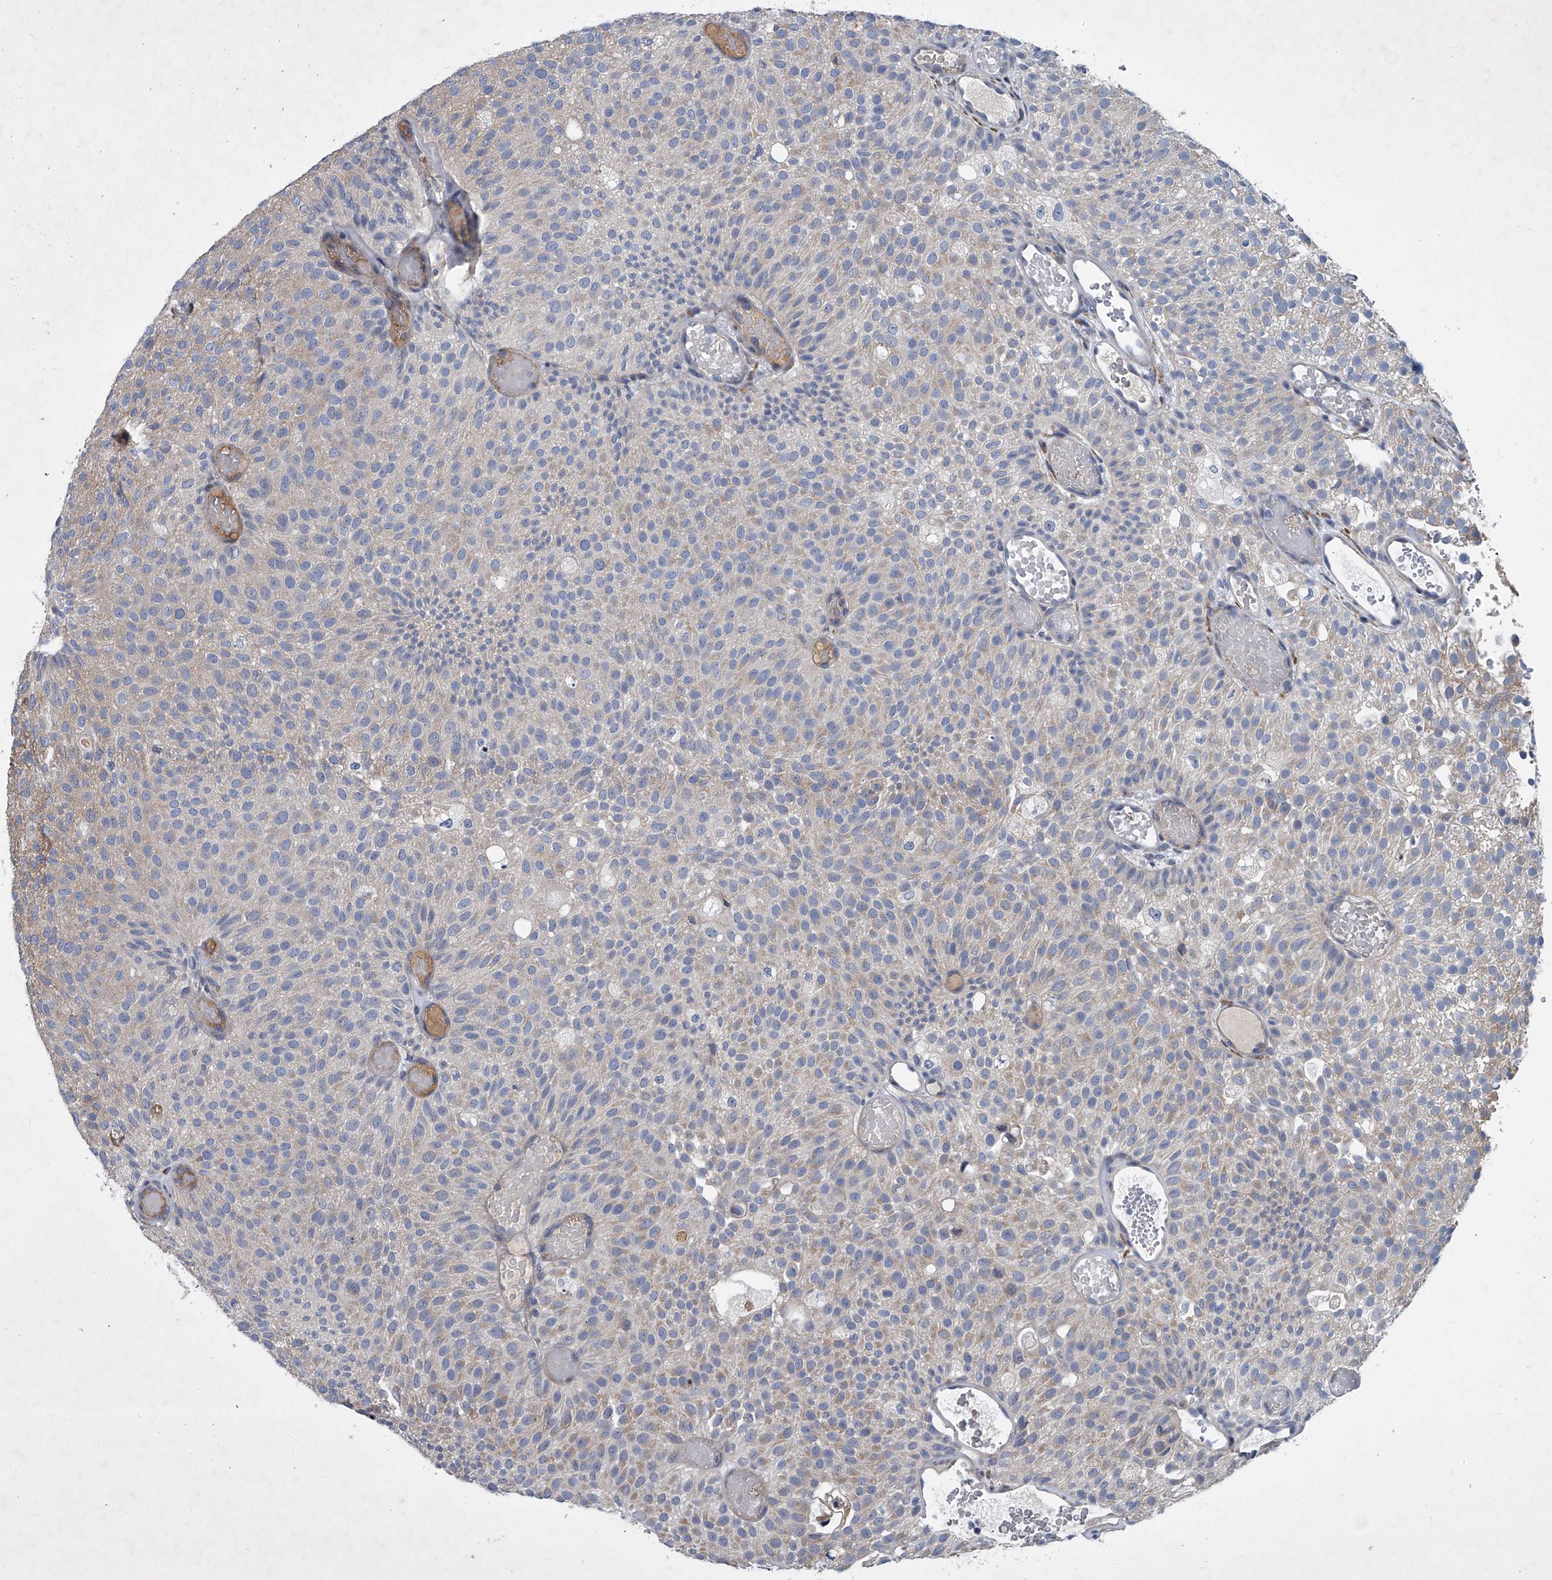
{"staining": {"intensity": "negative", "quantity": "none", "location": "none"}, "tissue": "urothelial cancer", "cell_type": "Tumor cells", "image_type": "cancer", "snomed": [{"axis": "morphology", "description": "Urothelial carcinoma, Low grade"}, {"axis": "topography", "description": "Urinary bladder"}], "caption": "Photomicrograph shows no protein positivity in tumor cells of urothelial carcinoma (low-grade) tissue. (Stains: DAB IHC with hematoxylin counter stain, Microscopy: brightfield microscopy at high magnification).", "gene": "ABCG1", "patient": {"sex": "male", "age": 78}}